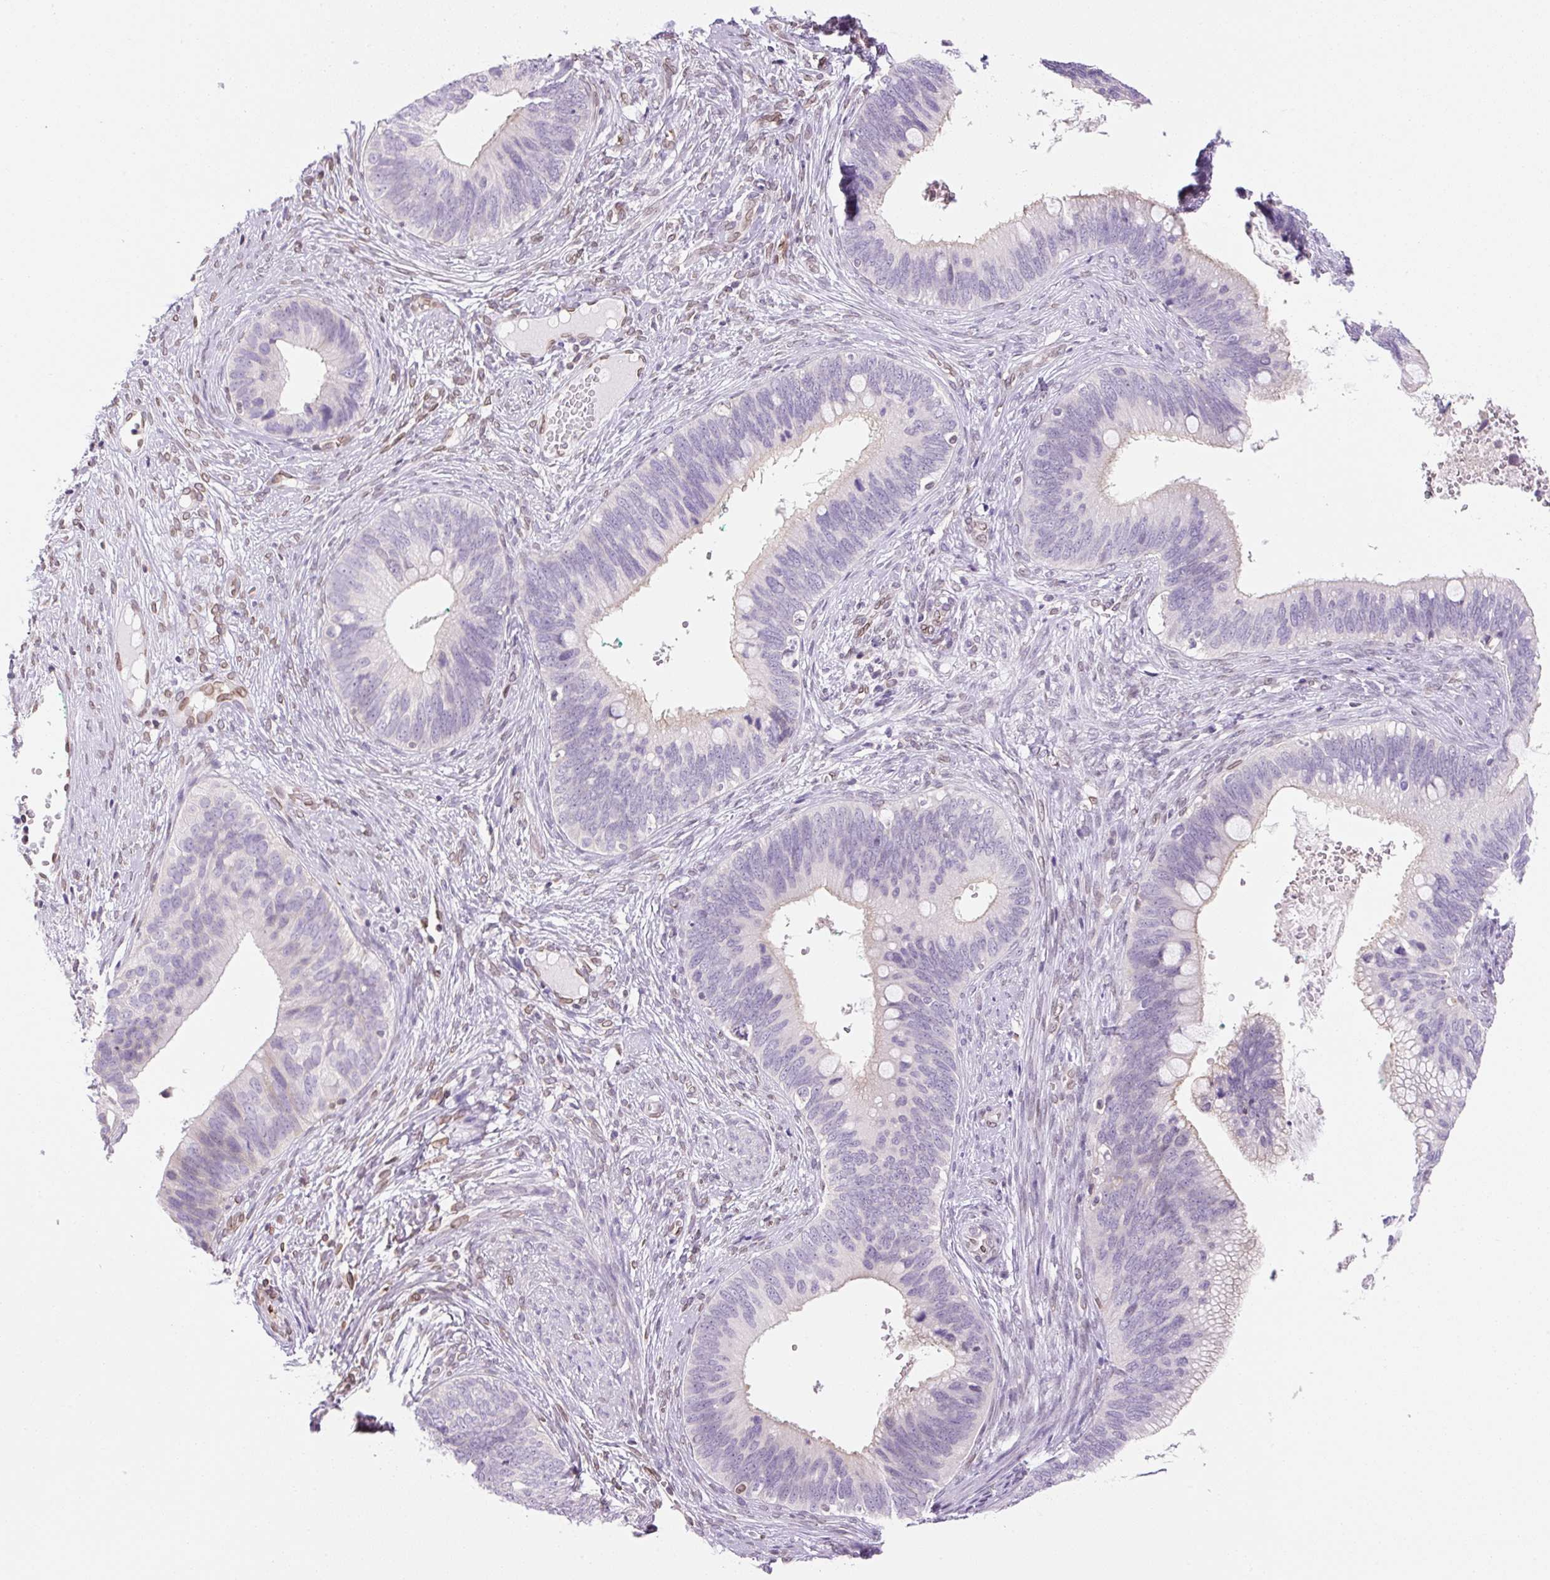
{"staining": {"intensity": "weak", "quantity": "<25%", "location": "cytoplasmic/membranous"}, "tissue": "cervical cancer", "cell_type": "Tumor cells", "image_type": "cancer", "snomed": [{"axis": "morphology", "description": "Adenocarcinoma, NOS"}, {"axis": "topography", "description": "Cervix"}], "caption": "This is a histopathology image of immunohistochemistry staining of cervical cancer (adenocarcinoma), which shows no positivity in tumor cells.", "gene": "SYNE3", "patient": {"sex": "female", "age": 42}}